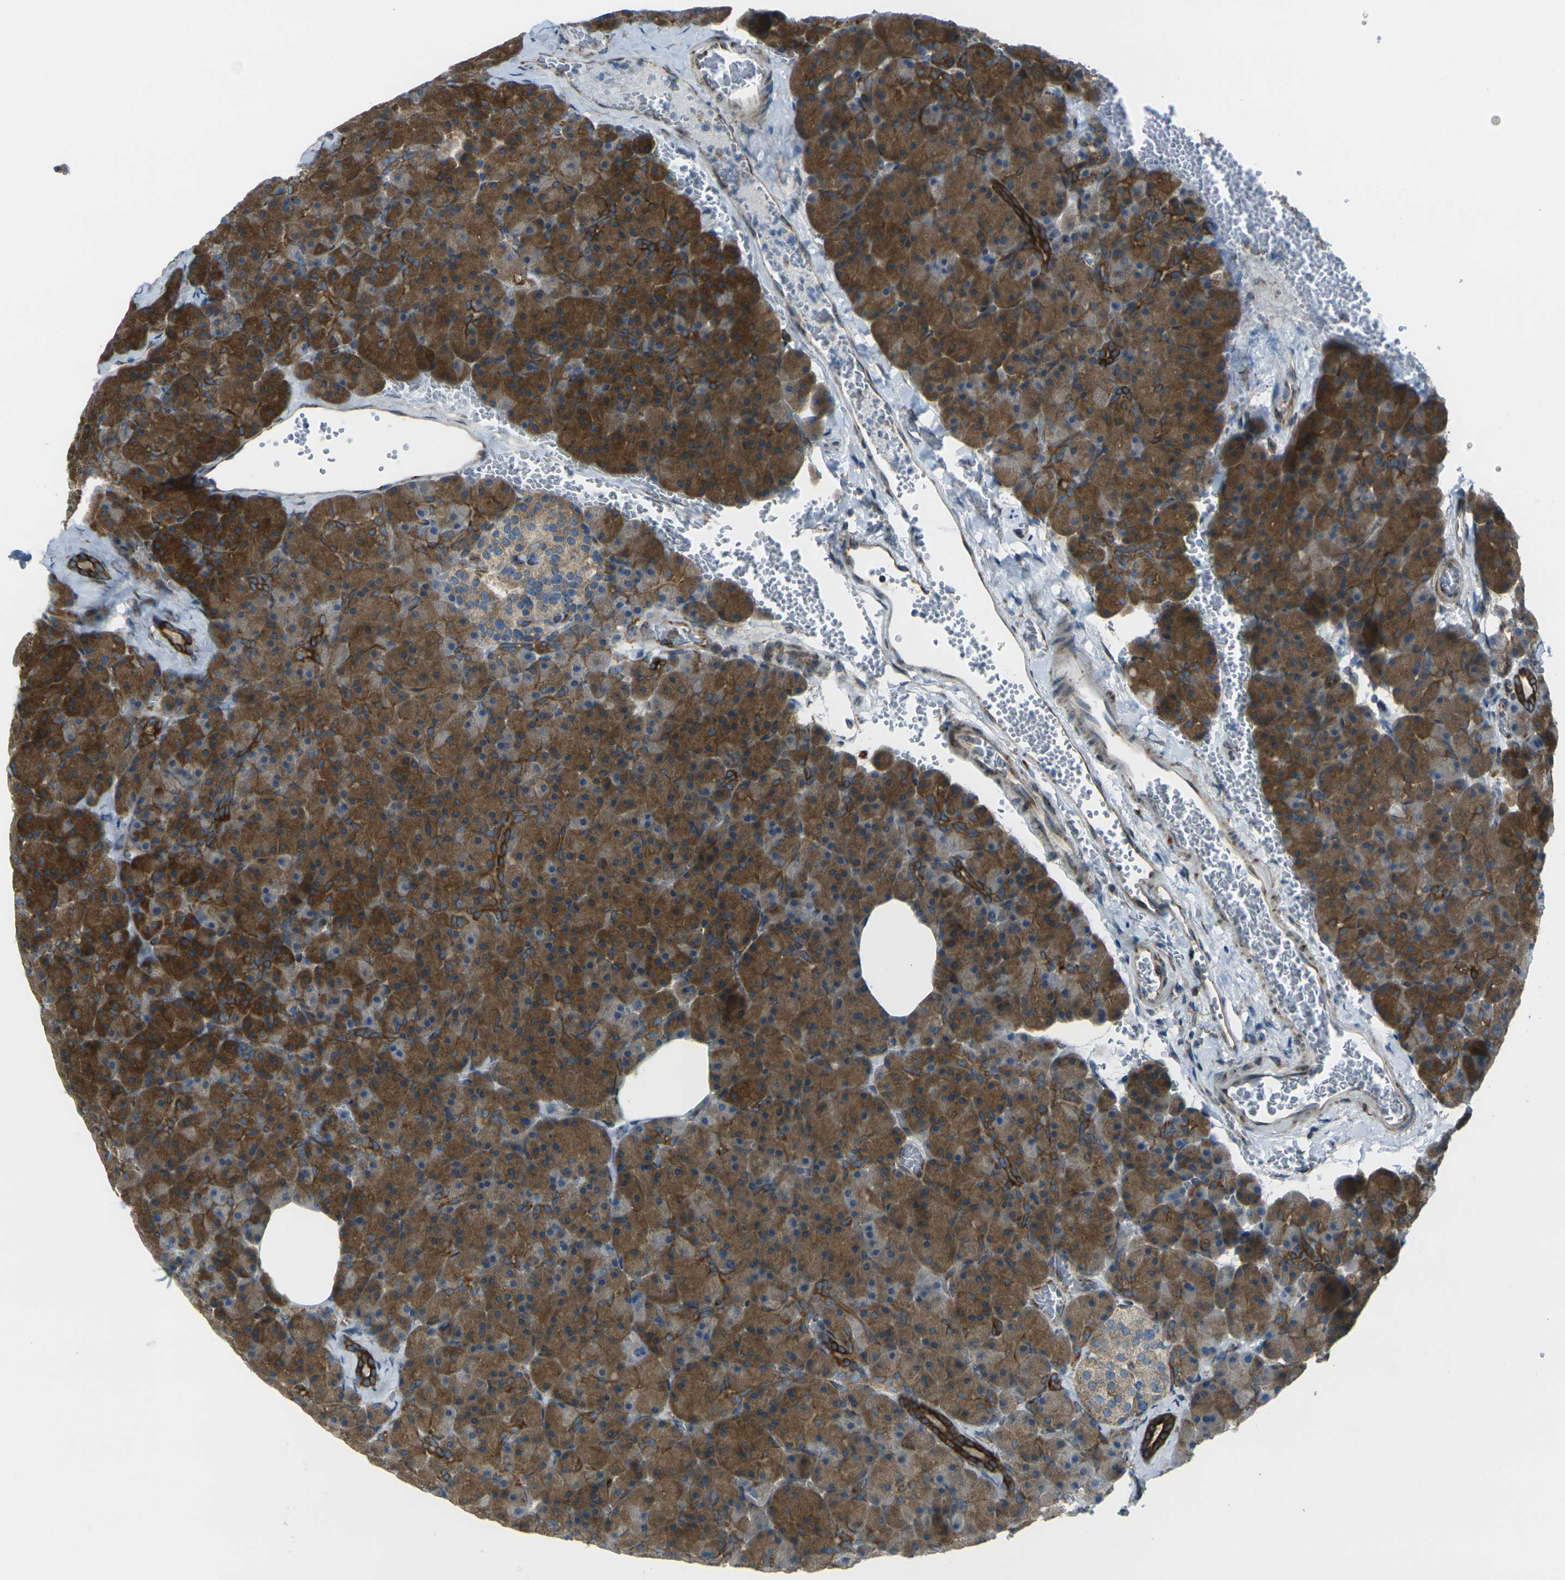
{"staining": {"intensity": "strong", "quantity": ">75%", "location": "cytoplasmic/membranous"}, "tissue": "pancreas", "cell_type": "Exocrine glandular cells", "image_type": "normal", "snomed": [{"axis": "morphology", "description": "Normal tissue, NOS"}, {"axis": "topography", "description": "Pancreas"}], "caption": "About >75% of exocrine glandular cells in unremarkable pancreas demonstrate strong cytoplasmic/membranous protein staining as visualized by brown immunohistochemical staining.", "gene": "CELSR2", "patient": {"sex": "female", "age": 35}}